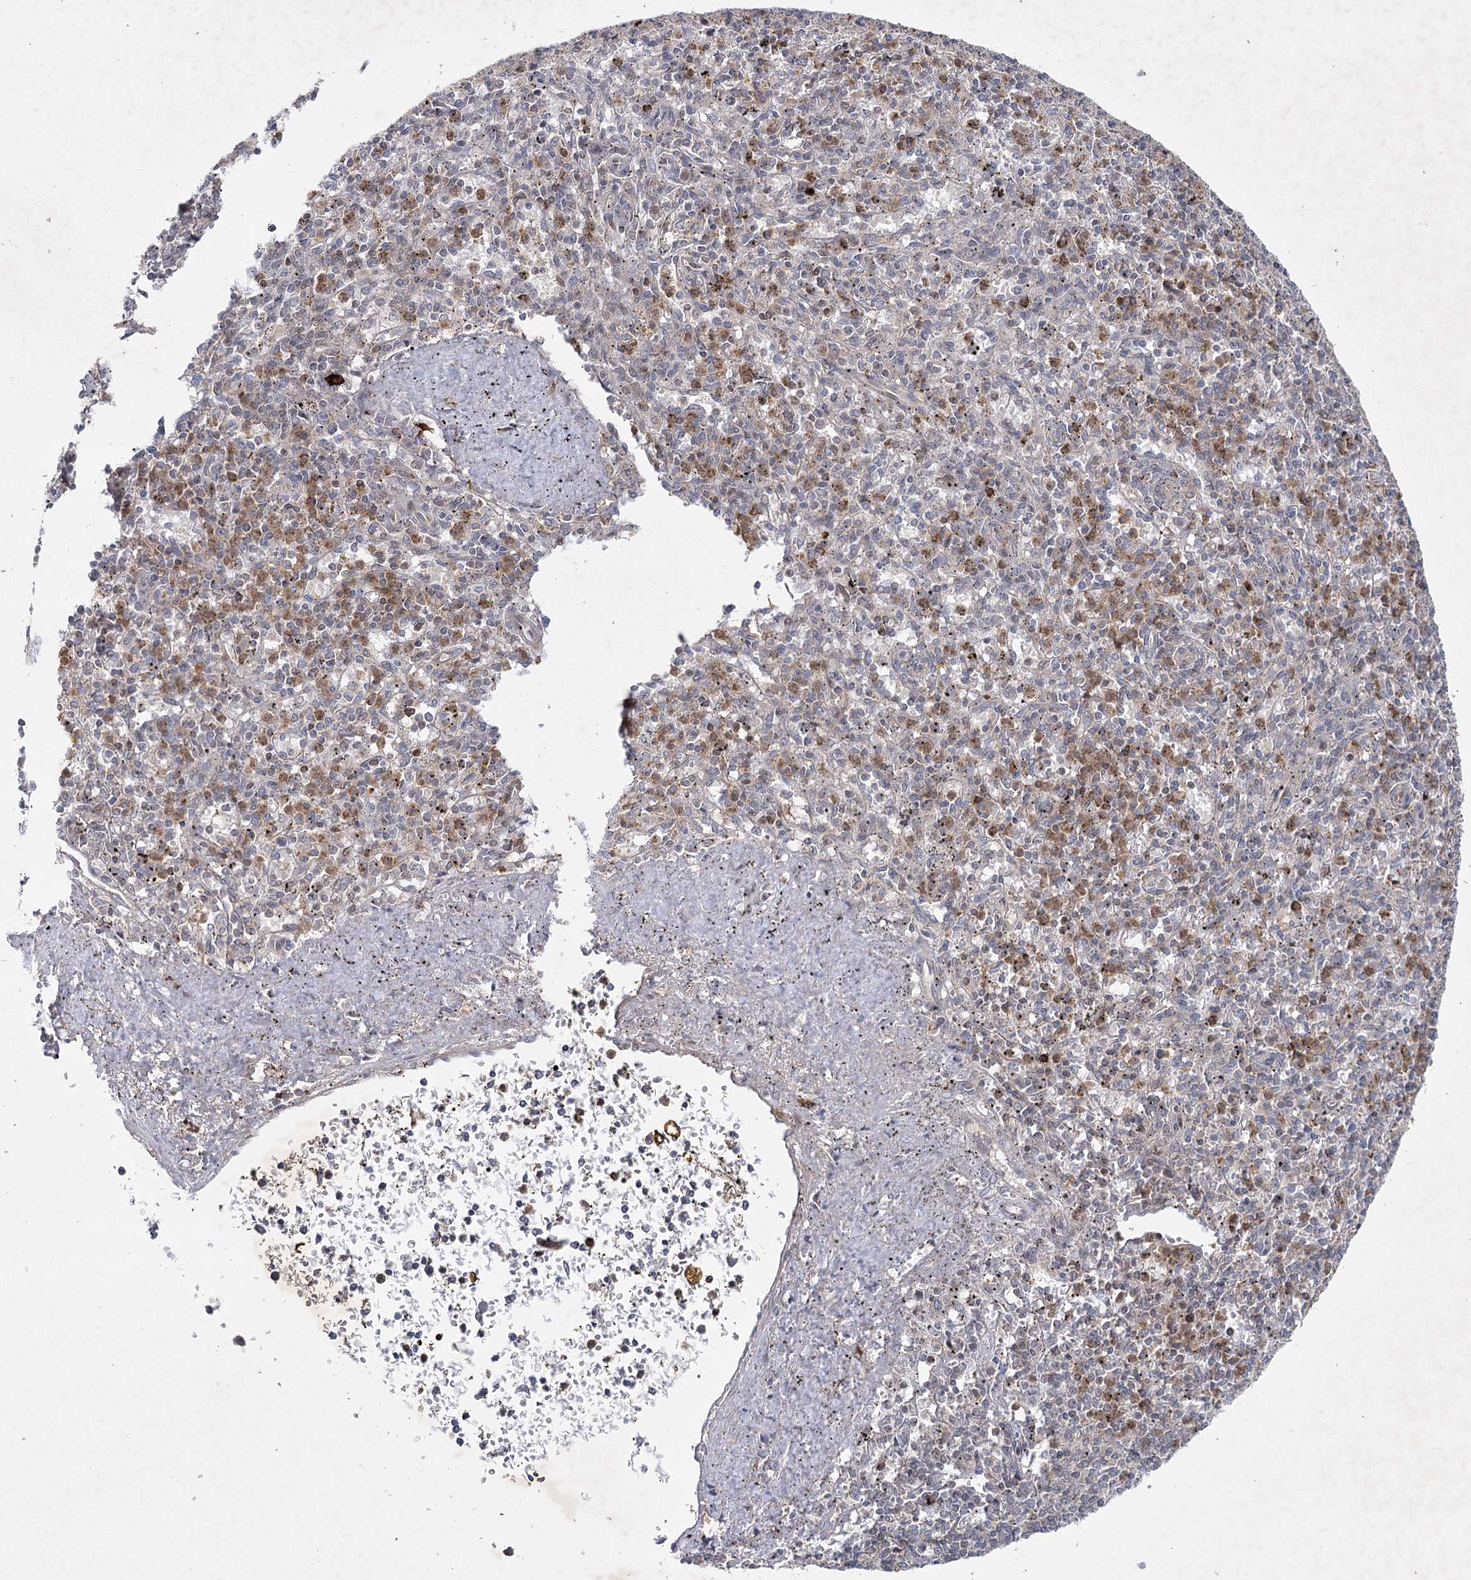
{"staining": {"intensity": "weak", "quantity": "<25%", "location": "cytoplasmic/membranous"}, "tissue": "spleen", "cell_type": "Cells in red pulp", "image_type": "normal", "snomed": [{"axis": "morphology", "description": "Normal tissue, NOS"}, {"axis": "topography", "description": "Spleen"}], "caption": "Image shows no protein staining in cells in red pulp of unremarkable spleen. (Brightfield microscopy of DAB (3,3'-diaminobenzidine) immunohistochemistry (IHC) at high magnification).", "gene": "MAP3K13", "patient": {"sex": "male", "age": 72}}